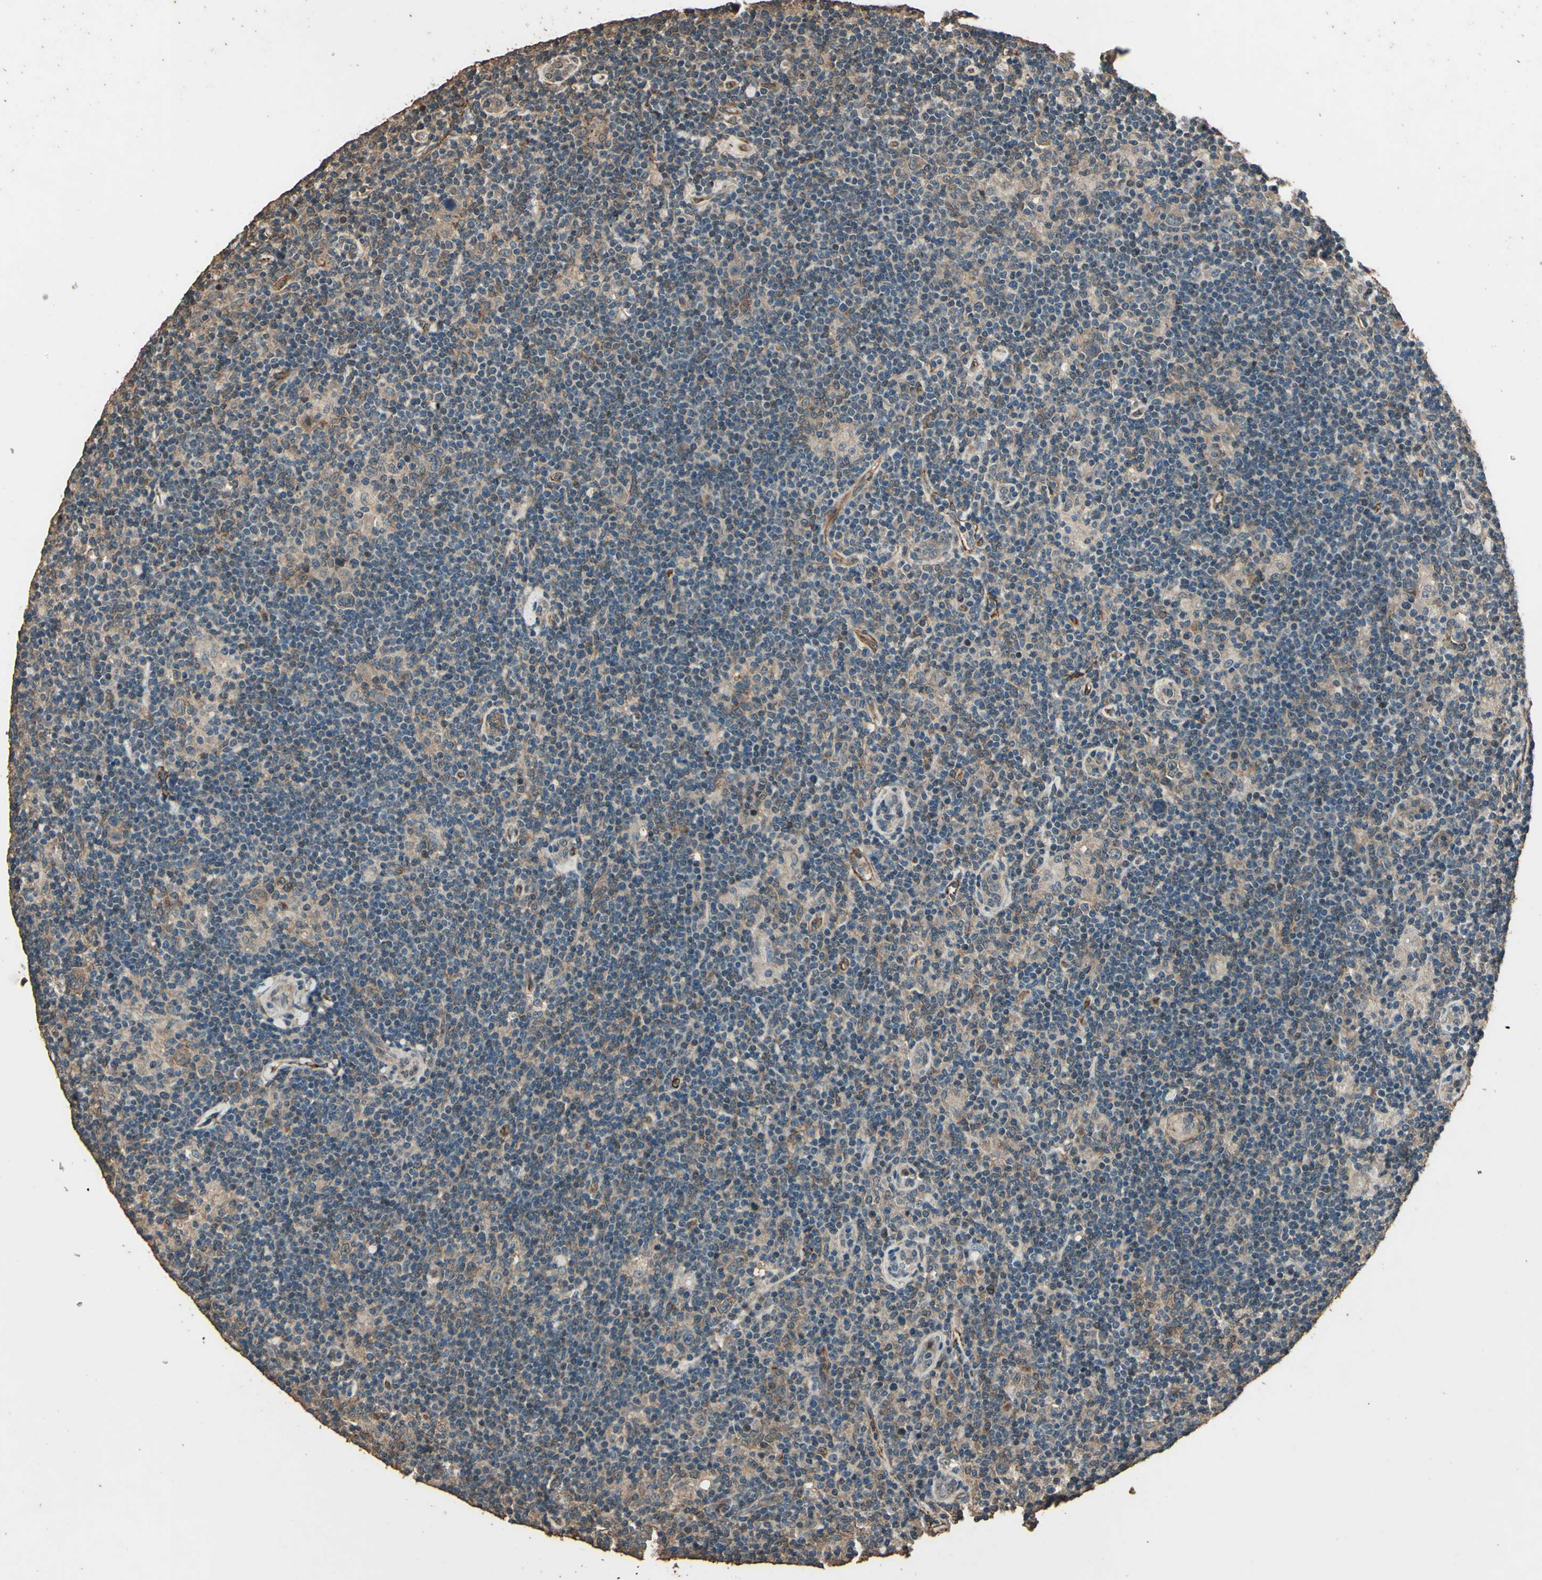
{"staining": {"intensity": "weak", "quantity": ">75%", "location": "cytoplasmic/membranous"}, "tissue": "lymphoma", "cell_type": "Tumor cells", "image_type": "cancer", "snomed": [{"axis": "morphology", "description": "Hodgkin's disease, NOS"}, {"axis": "topography", "description": "Lymph node"}], "caption": "Immunohistochemical staining of human Hodgkin's disease shows low levels of weak cytoplasmic/membranous expression in about >75% of tumor cells.", "gene": "TSPO", "patient": {"sex": "female", "age": 57}}